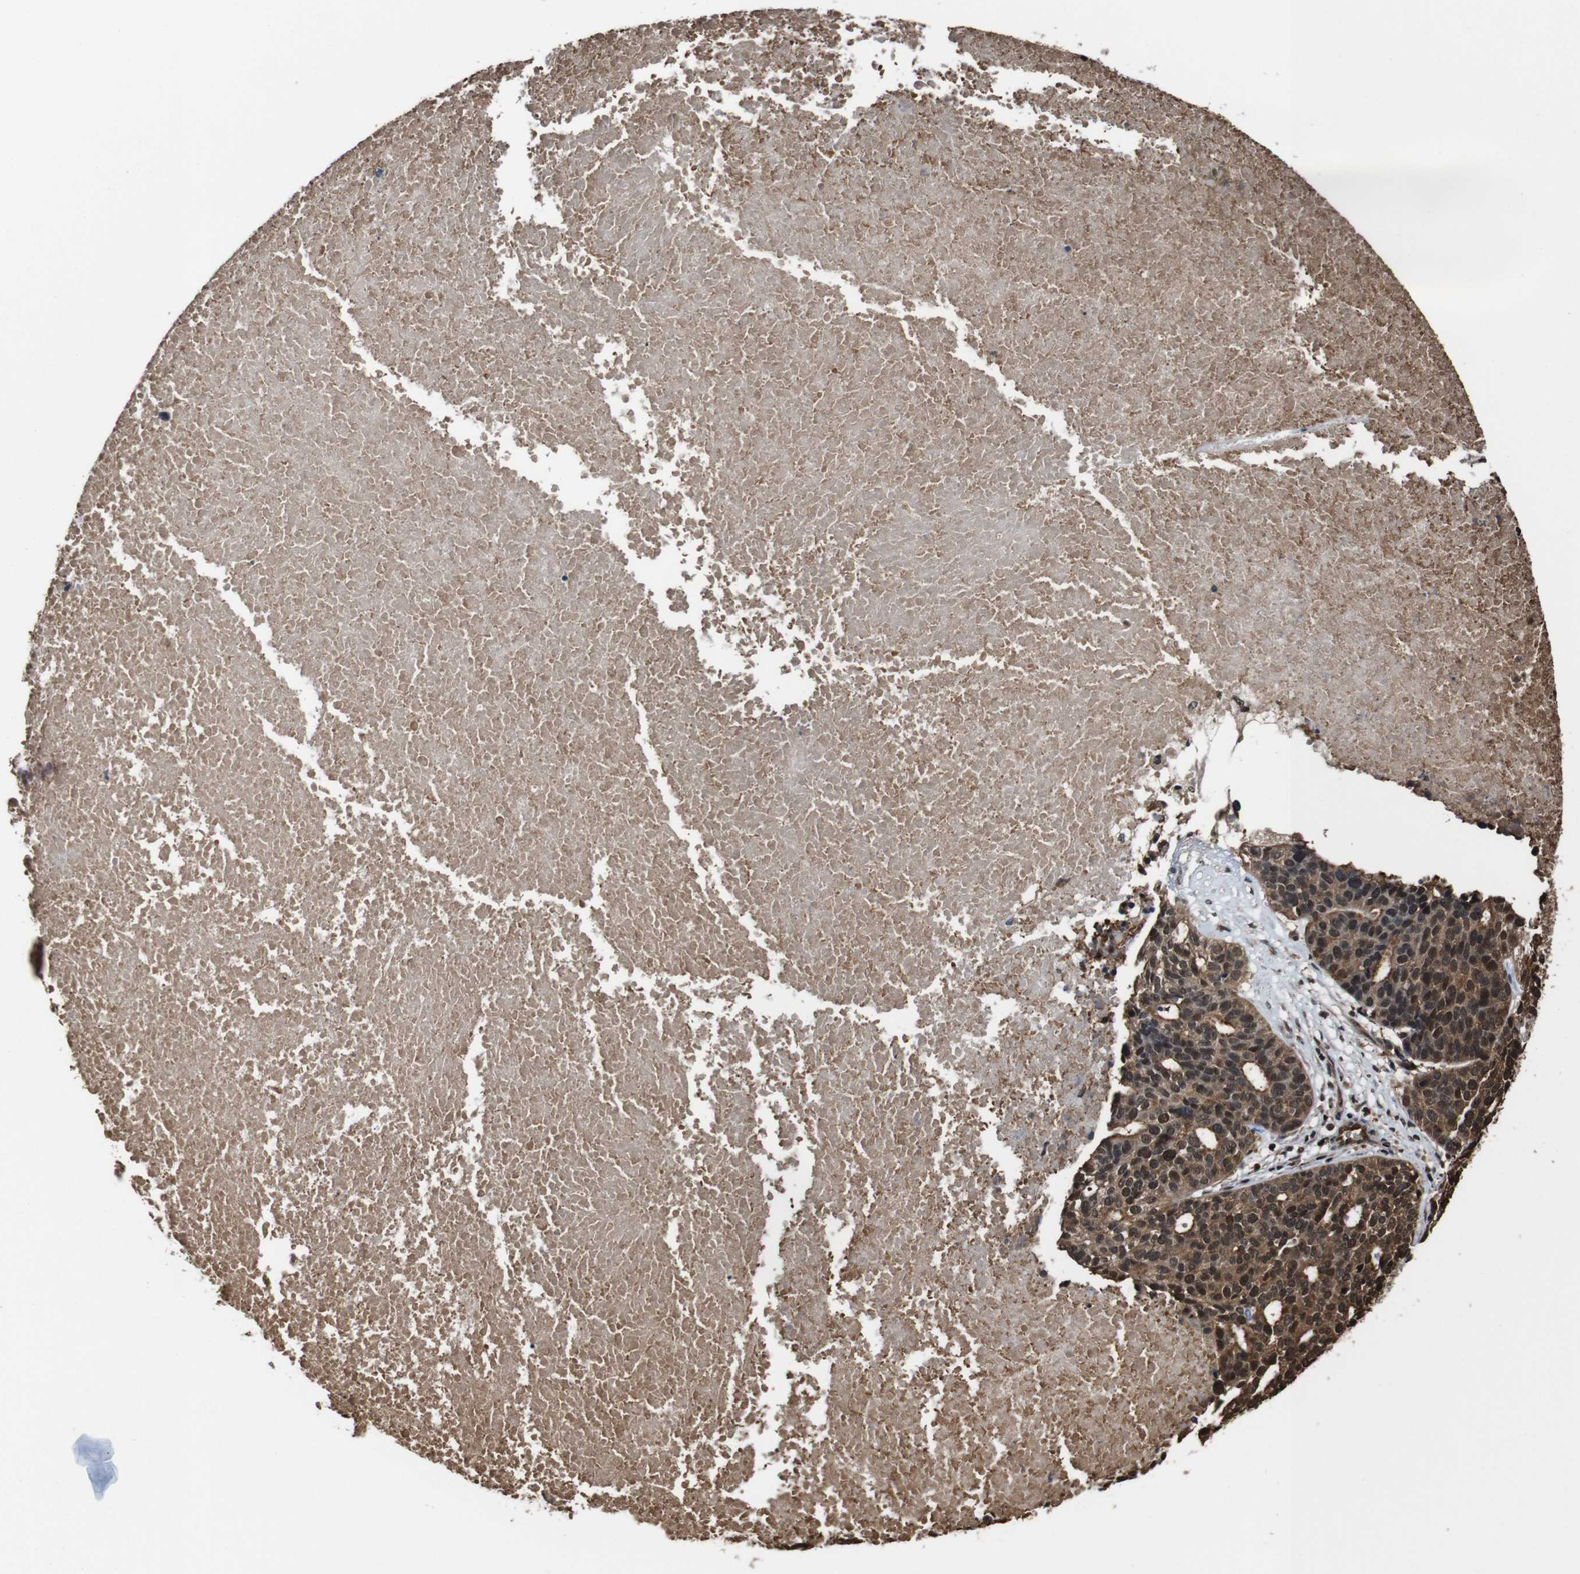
{"staining": {"intensity": "moderate", "quantity": ">75%", "location": "cytoplasmic/membranous,nuclear"}, "tissue": "ovarian cancer", "cell_type": "Tumor cells", "image_type": "cancer", "snomed": [{"axis": "morphology", "description": "Cystadenocarcinoma, serous, NOS"}, {"axis": "topography", "description": "Ovary"}], "caption": "A brown stain labels moderate cytoplasmic/membranous and nuclear expression of a protein in human serous cystadenocarcinoma (ovarian) tumor cells.", "gene": "VCP", "patient": {"sex": "female", "age": 59}}